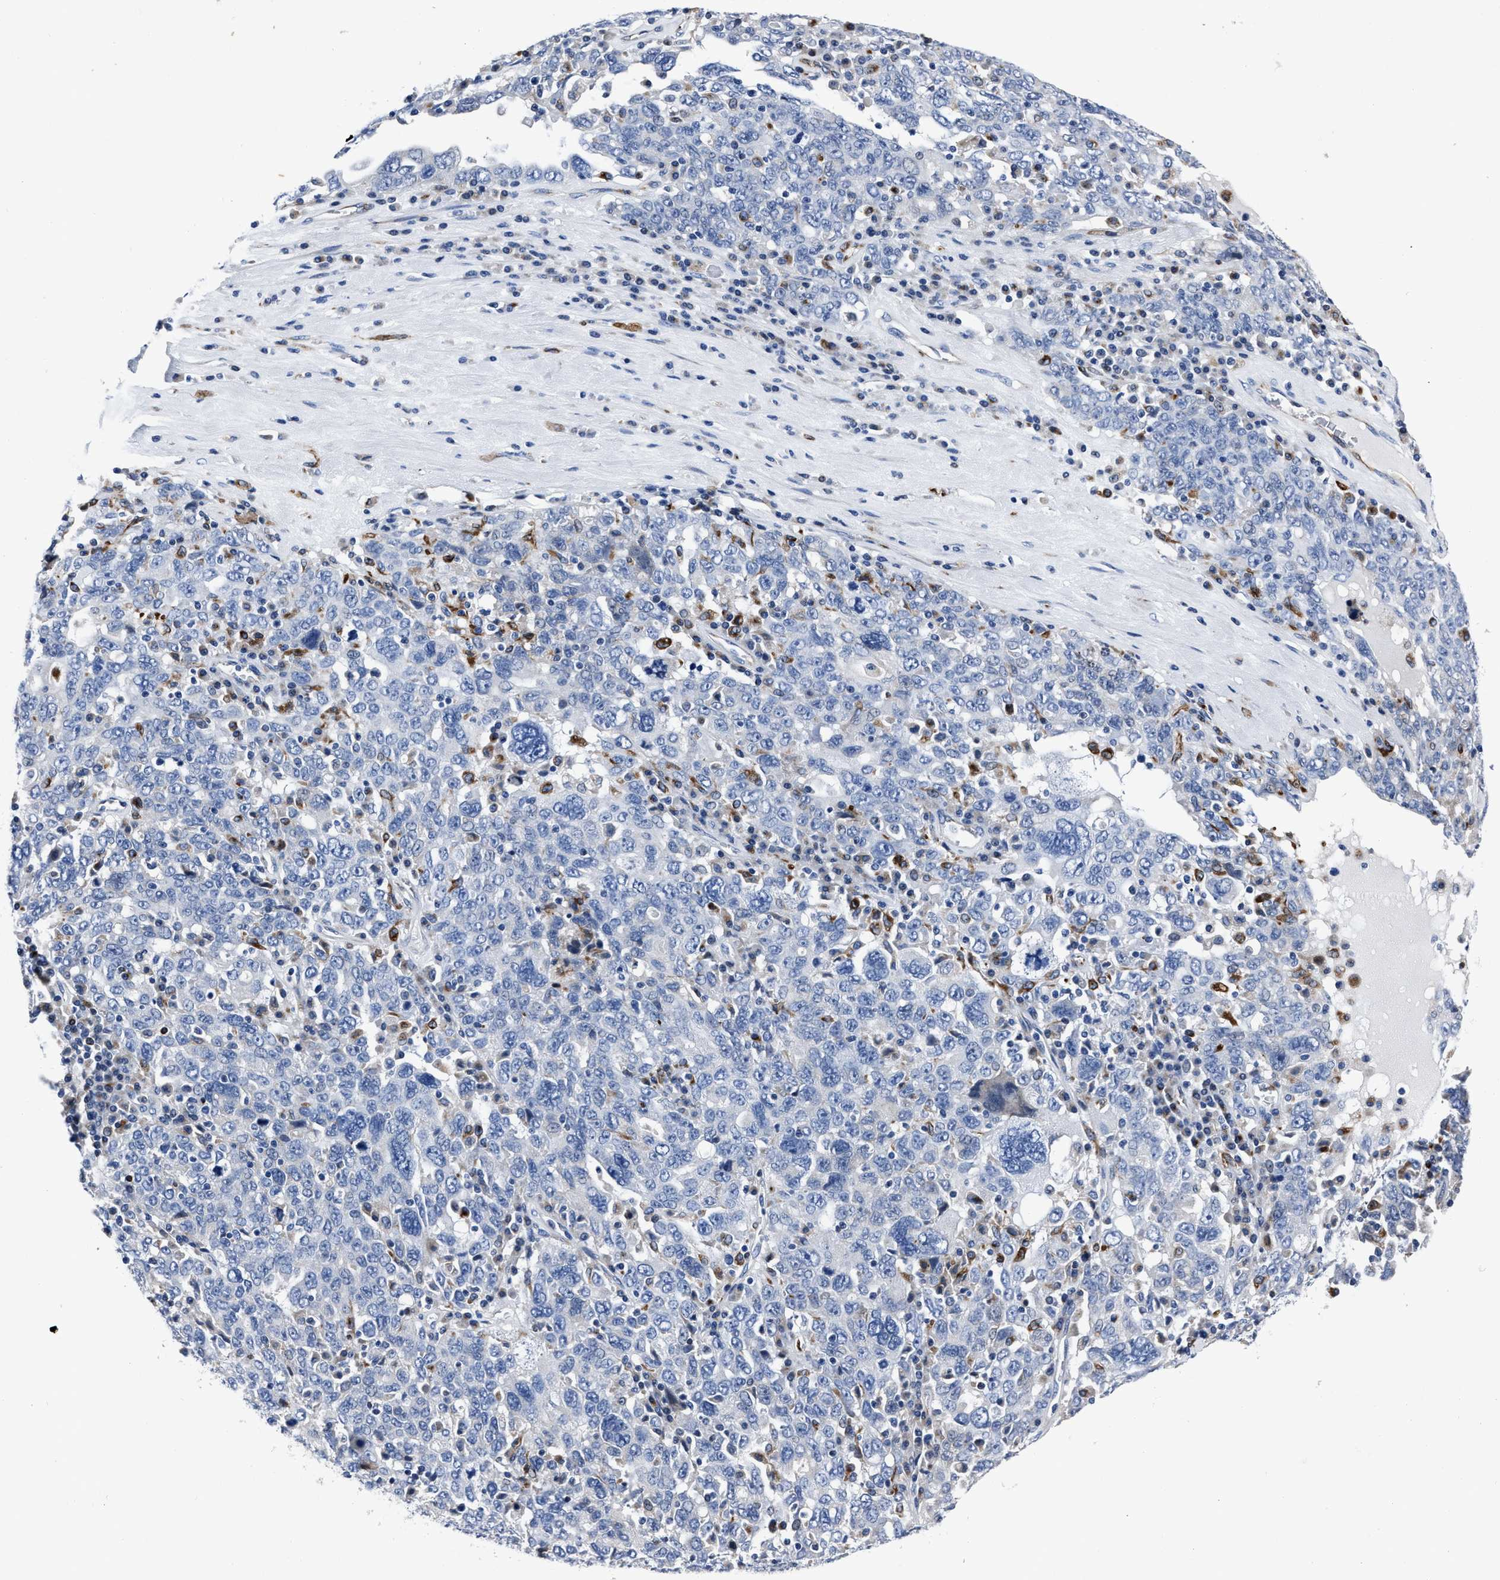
{"staining": {"intensity": "negative", "quantity": "none", "location": "none"}, "tissue": "ovarian cancer", "cell_type": "Tumor cells", "image_type": "cancer", "snomed": [{"axis": "morphology", "description": "Carcinoma, endometroid"}, {"axis": "topography", "description": "Ovary"}], "caption": "Micrograph shows no significant protein staining in tumor cells of ovarian cancer.", "gene": "OR10G3", "patient": {"sex": "female", "age": 62}}